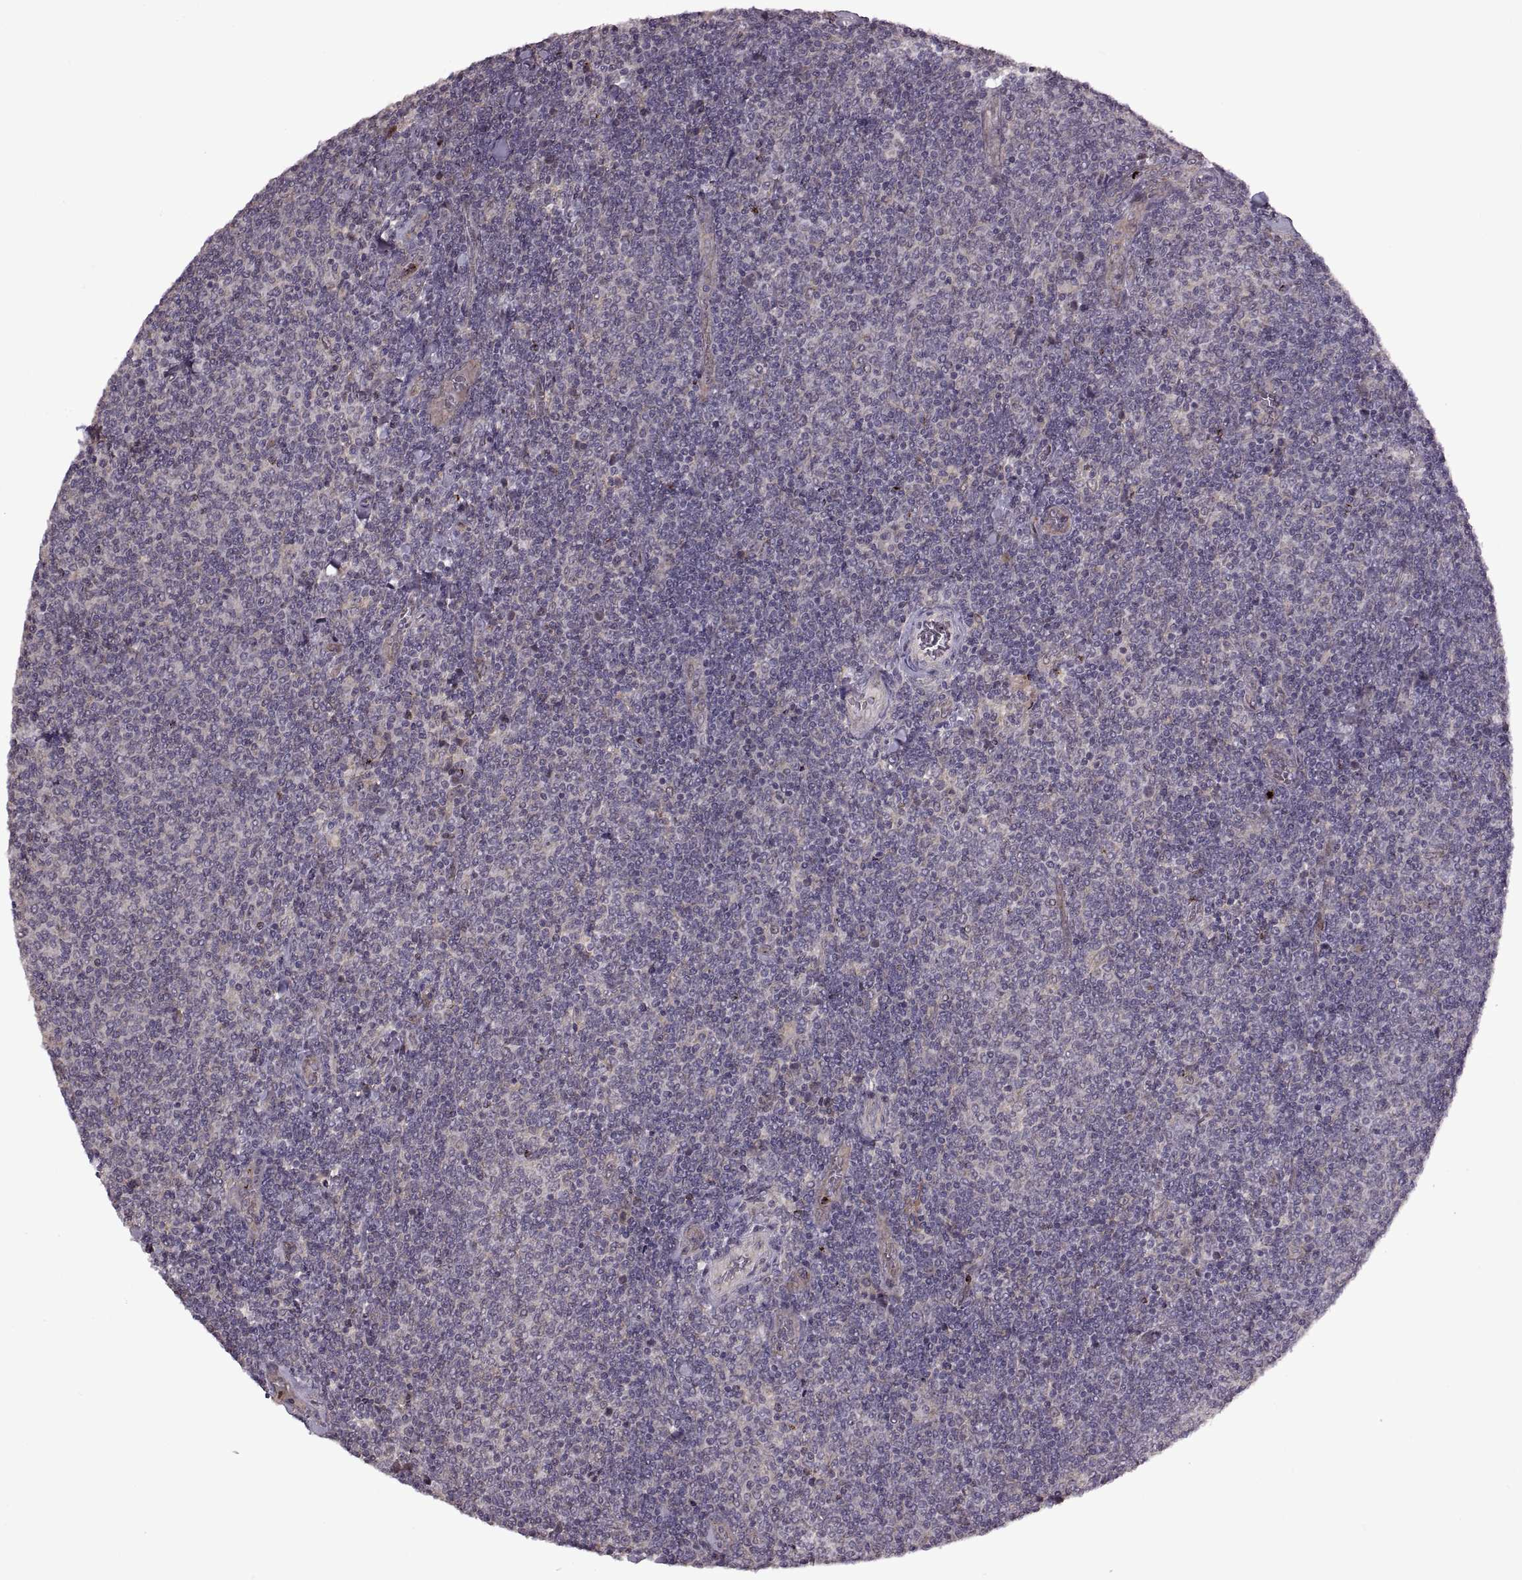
{"staining": {"intensity": "negative", "quantity": "none", "location": "none"}, "tissue": "lymphoma", "cell_type": "Tumor cells", "image_type": "cancer", "snomed": [{"axis": "morphology", "description": "Malignant lymphoma, non-Hodgkin's type, Low grade"}, {"axis": "topography", "description": "Lymph node"}], "caption": "Tumor cells are negative for protein expression in human malignant lymphoma, non-Hodgkin's type (low-grade). Brightfield microscopy of IHC stained with DAB (3,3'-diaminobenzidine) (brown) and hematoxylin (blue), captured at high magnification.", "gene": "PIERCE1", "patient": {"sex": "male", "age": 52}}